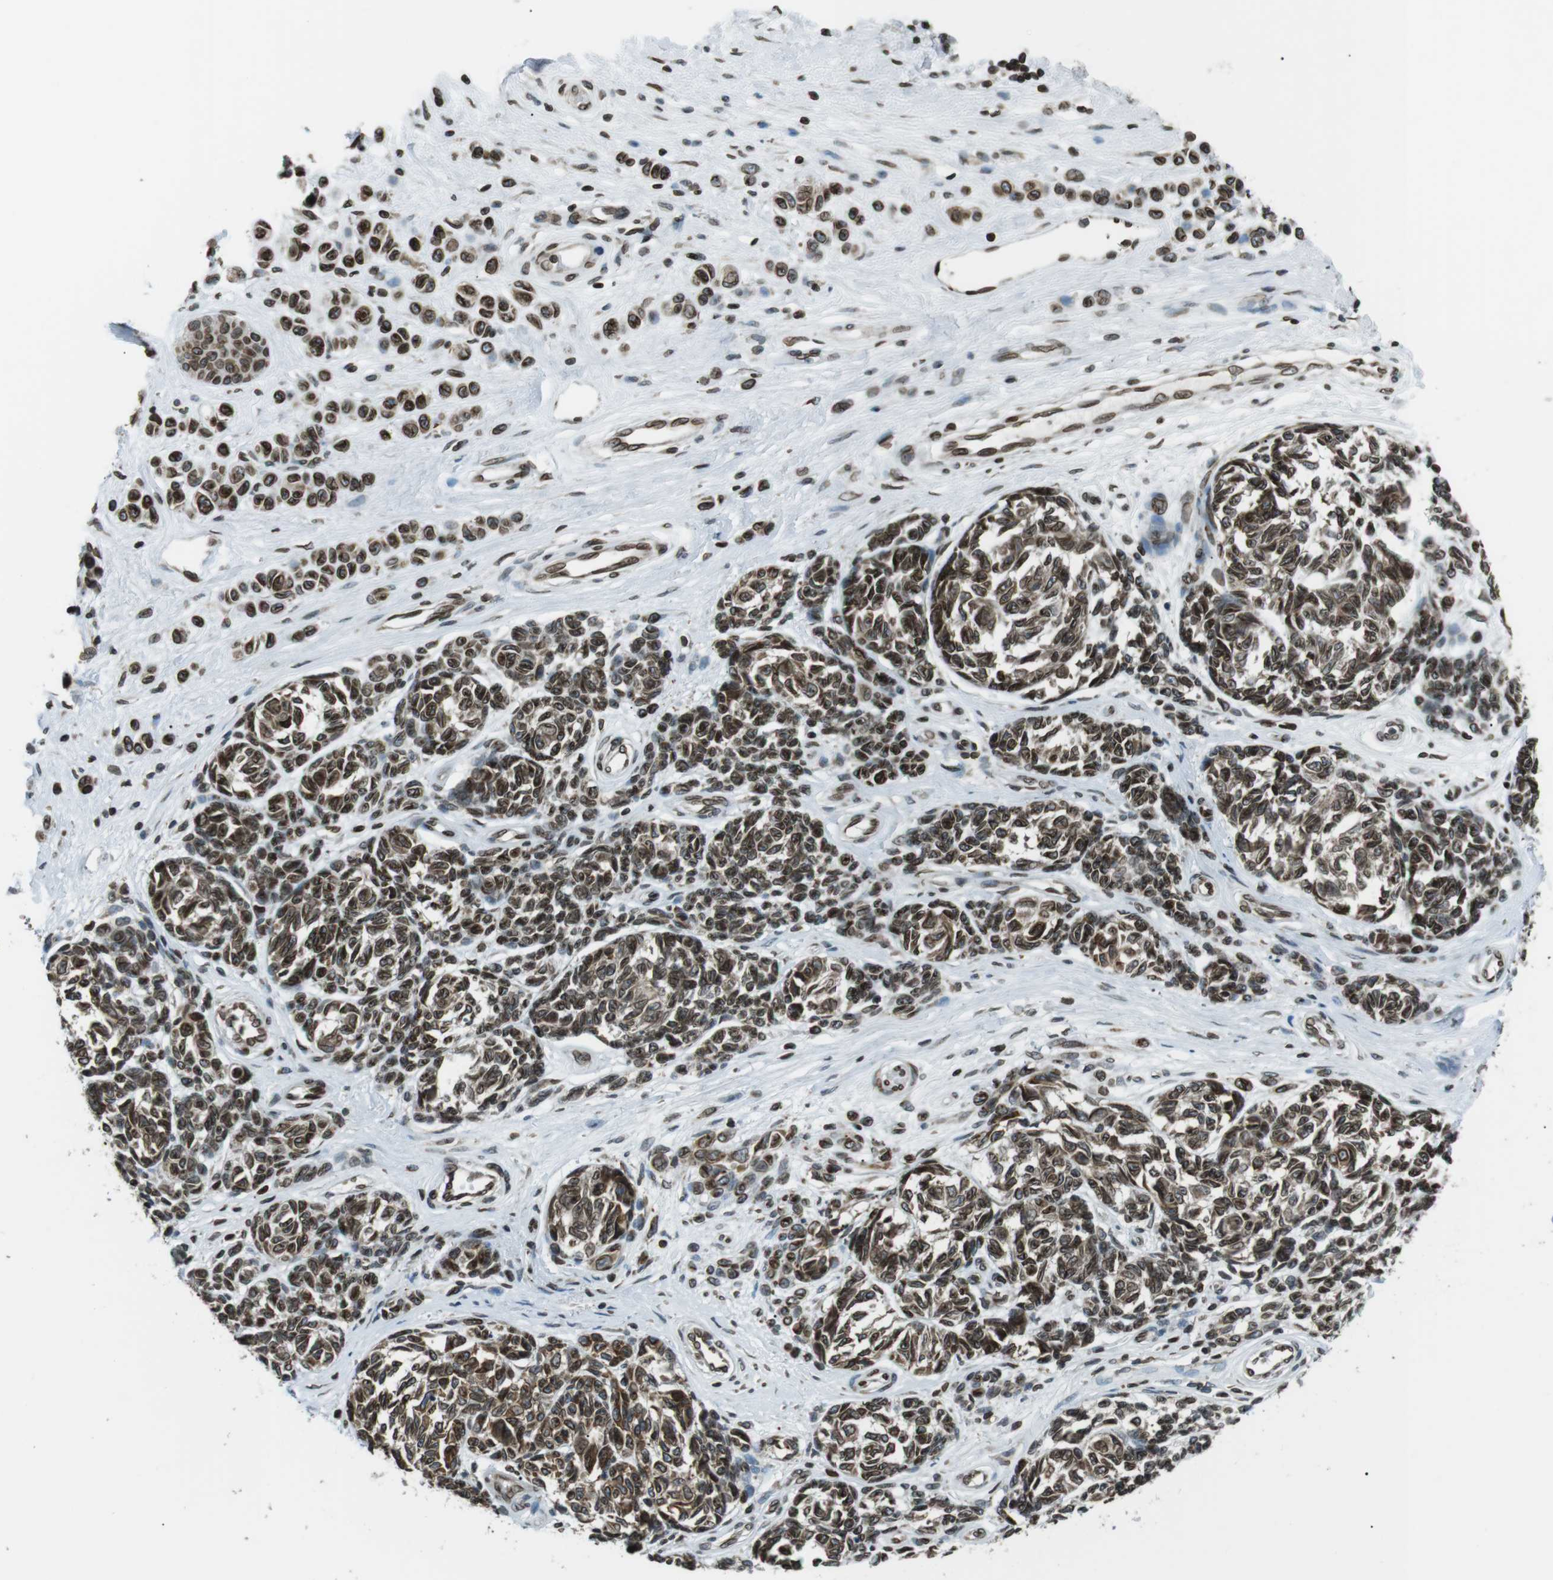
{"staining": {"intensity": "strong", "quantity": ">75%", "location": "cytoplasmic/membranous,nuclear"}, "tissue": "melanoma", "cell_type": "Tumor cells", "image_type": "cancer", "snomed": [{"axis": "morphology", "description": "Malignant melanoma, NOS"}, {"axis": "topography", "description": "Skin"}], "caption": "Human malignant melanoma stained for a protein (brown) exhibits strong cytoplasmic/membranous and nuclear positive staining in approximately >75% of tumor cells.", "gene": "TMX4", "patient": {"sex": "female", "age": 64}}